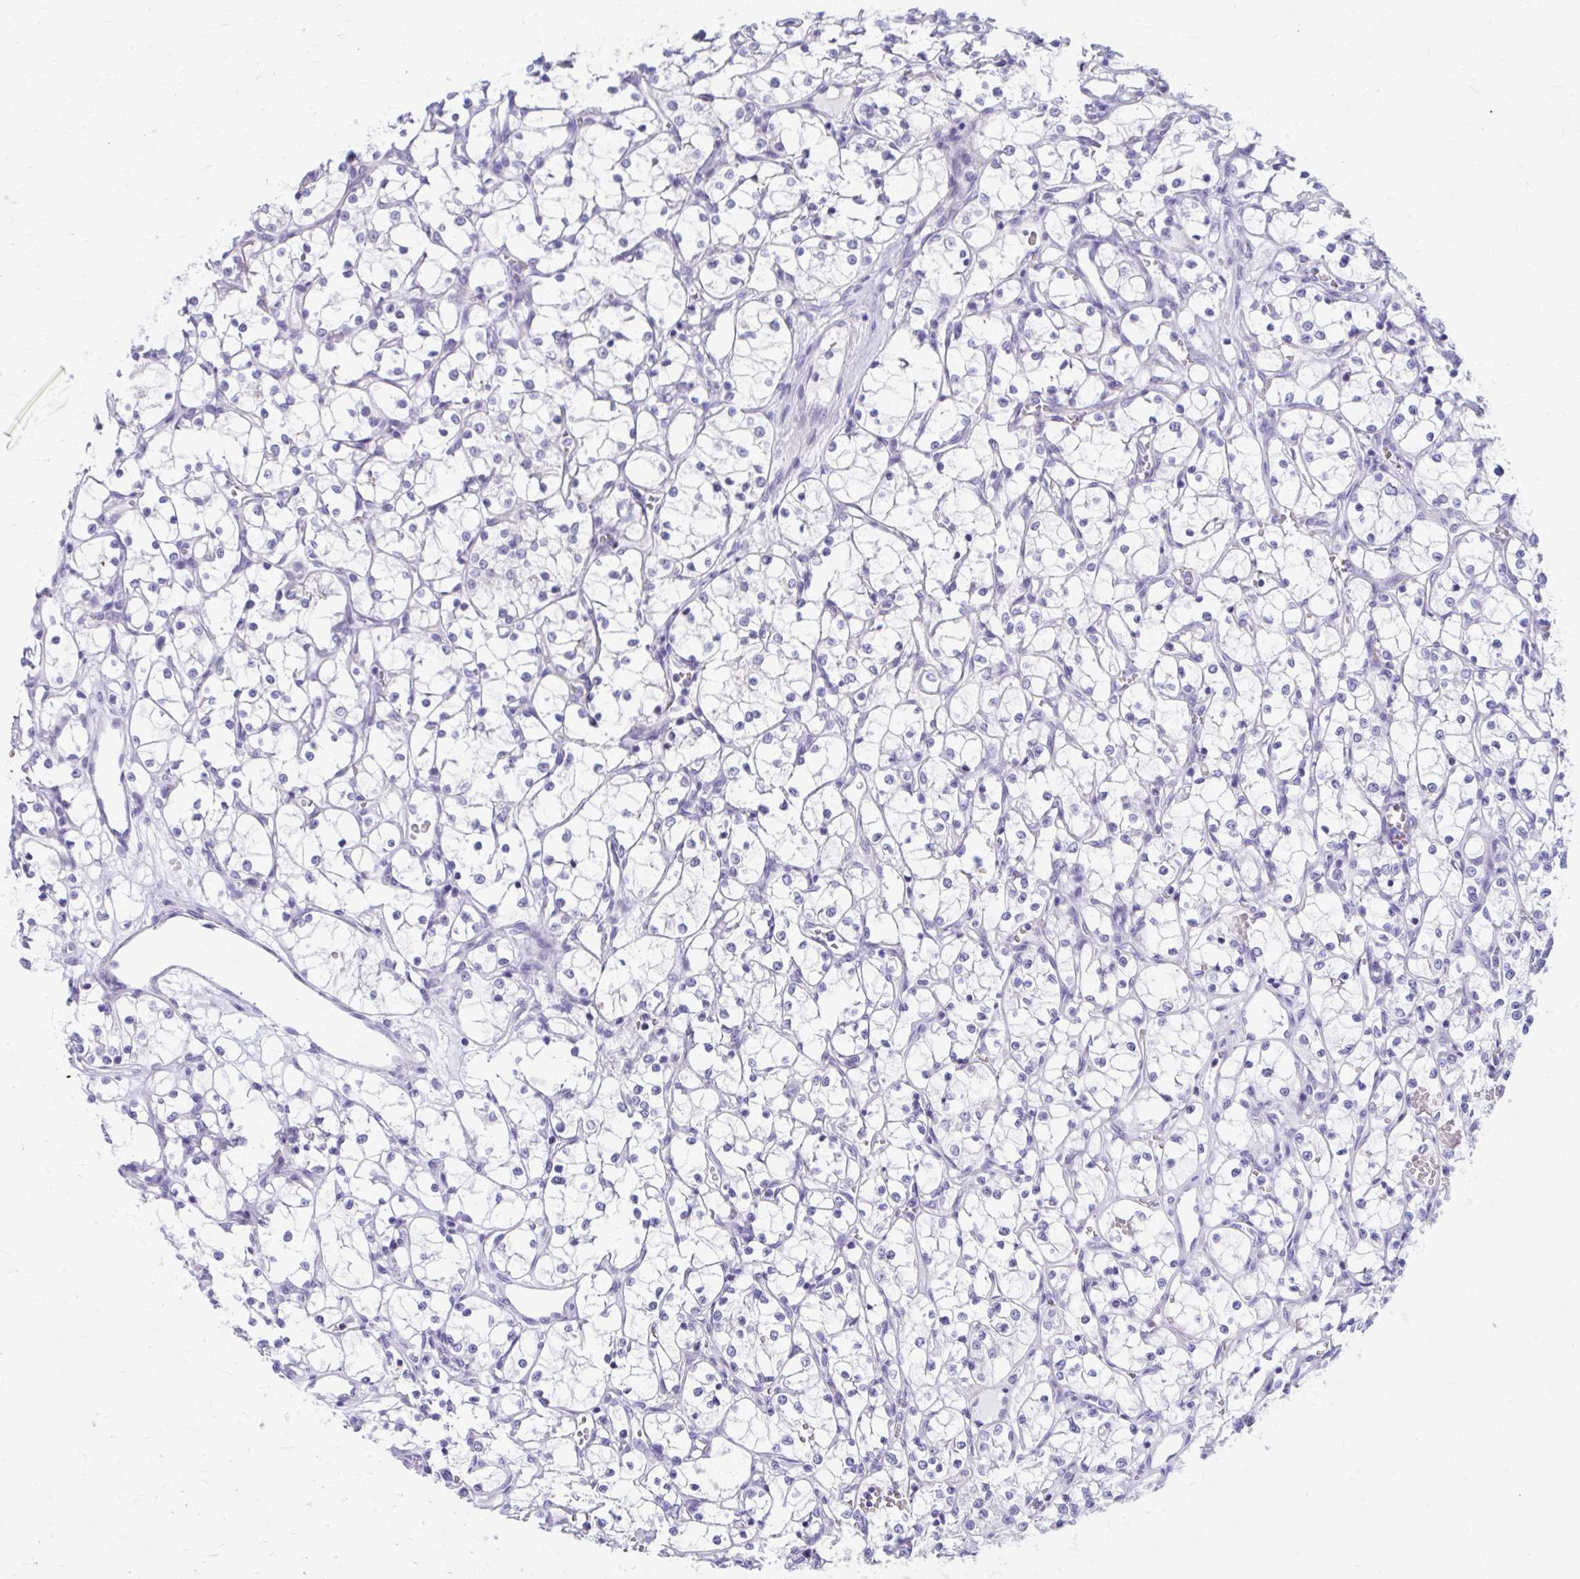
{"staining": {"intensity": "negative", "quantity": "none", "location": "none"}, "tissue": "renal cancer", "cell_type": "Tumor cells", "image_type": "cancer", "snomed": [{"axis": "morphology", "description": "Adenocarcinoma, NOS"}, {"axis": "topography", "description": "Kidney"}], "caption": "High magnification brightfield microscopy of adenocarcinoma (renal) stained with DAB (brown) and counterstained with hematoxylin (blue): tumor cells show no significant expression.", "gene": "CCDC105", "patient": {"sex": "female", "age": 69}}